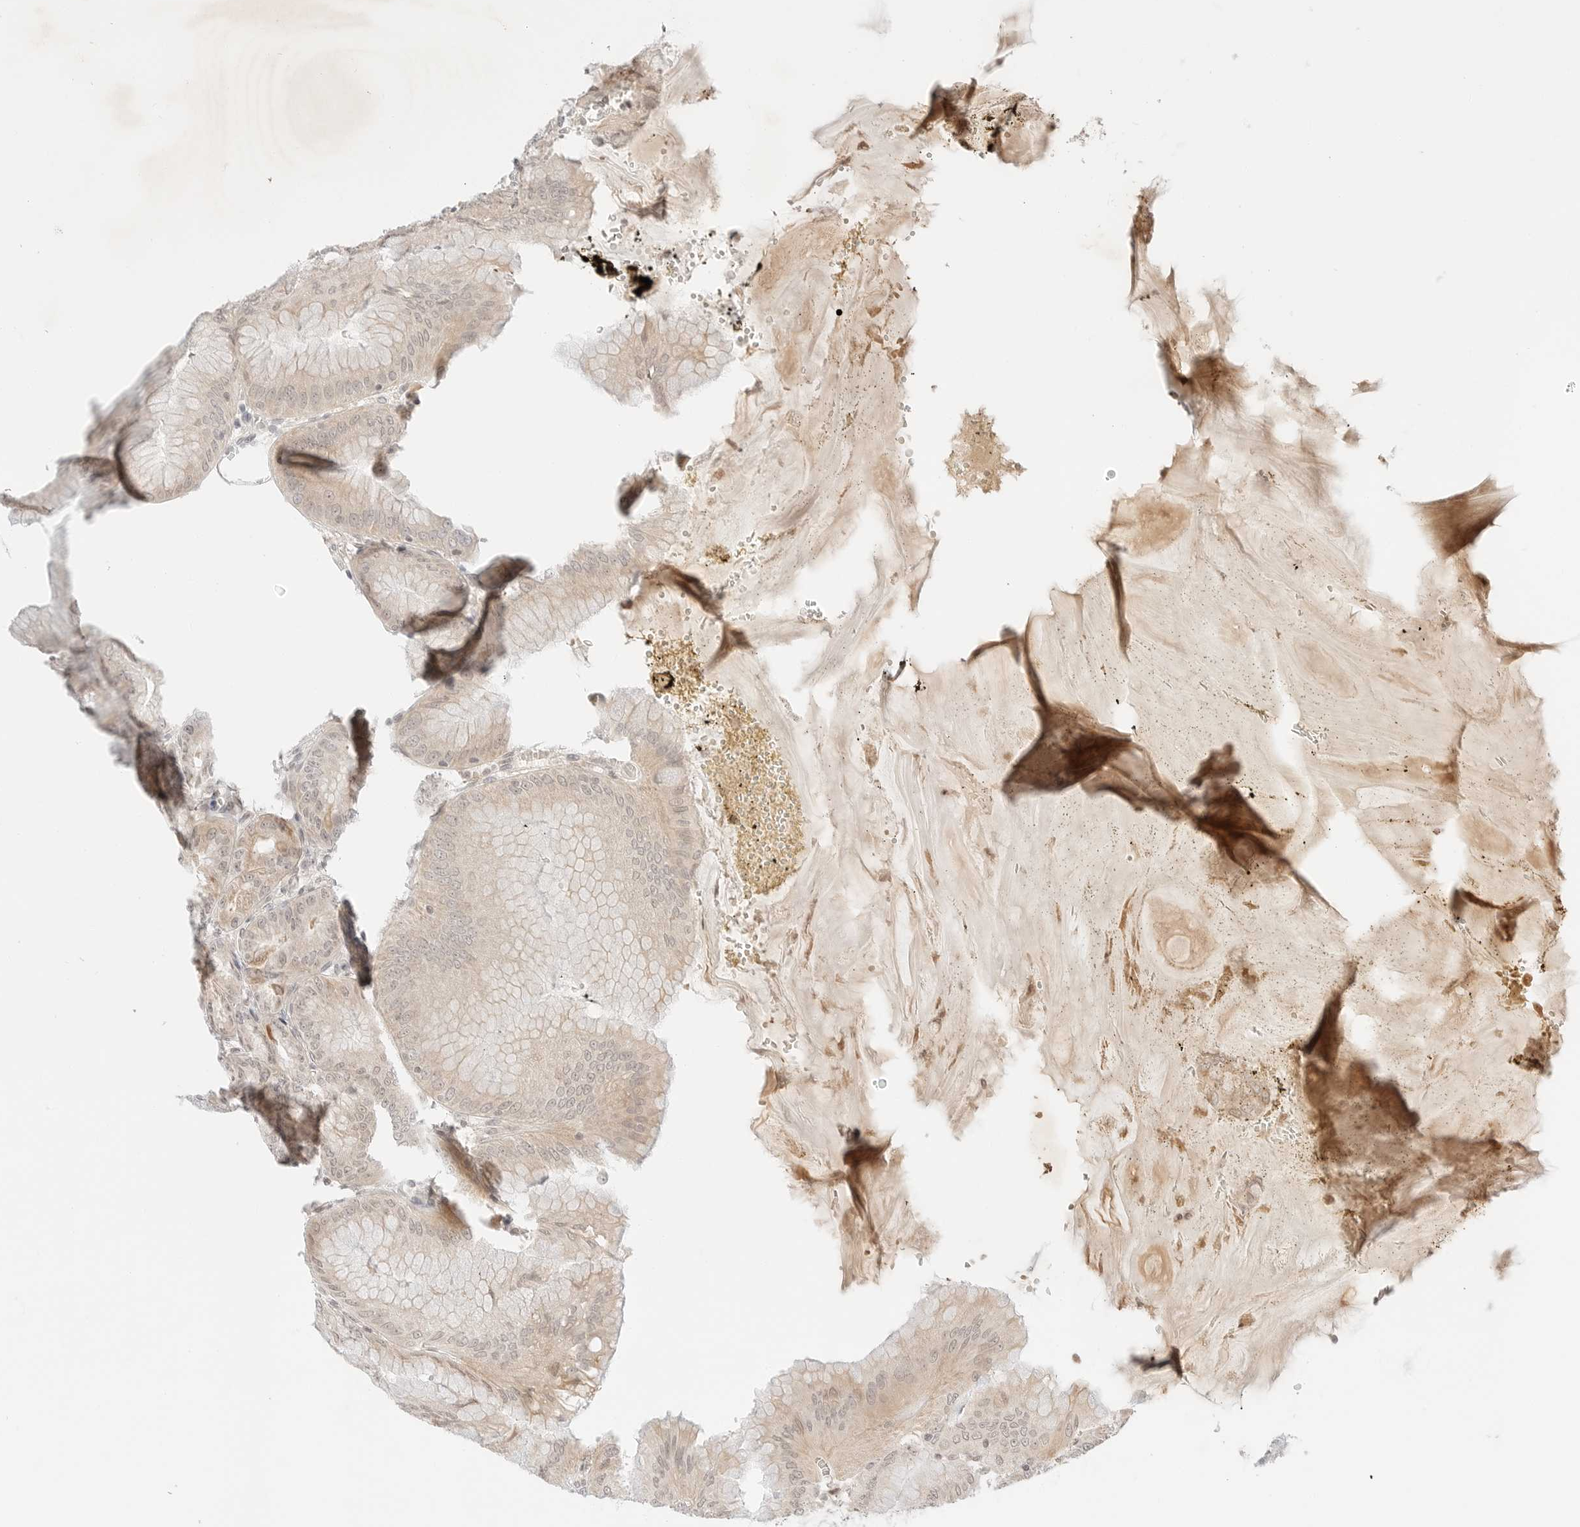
{"staining": {"intensity": "weak", "quantity": ">75%", "location": "cytoplasmic/membranous,nuclear"}, "tissue": "stomach", "cell_type": "Glandular cells", "image_type": "normal", "snomed": [{"axis": "morphology", "description": "Normal tissue, NOS"}, {"axis": "topography", "description": "Stomach, lower"}], "caption": "The image exhibits staining of normal stomach, revealing weak cytoplasmic/membranous,nuclear protein expression (brown color) within glandular cells.", "gene": "RPS6KL1", "patient": {"sex": "male", "age": 71}}